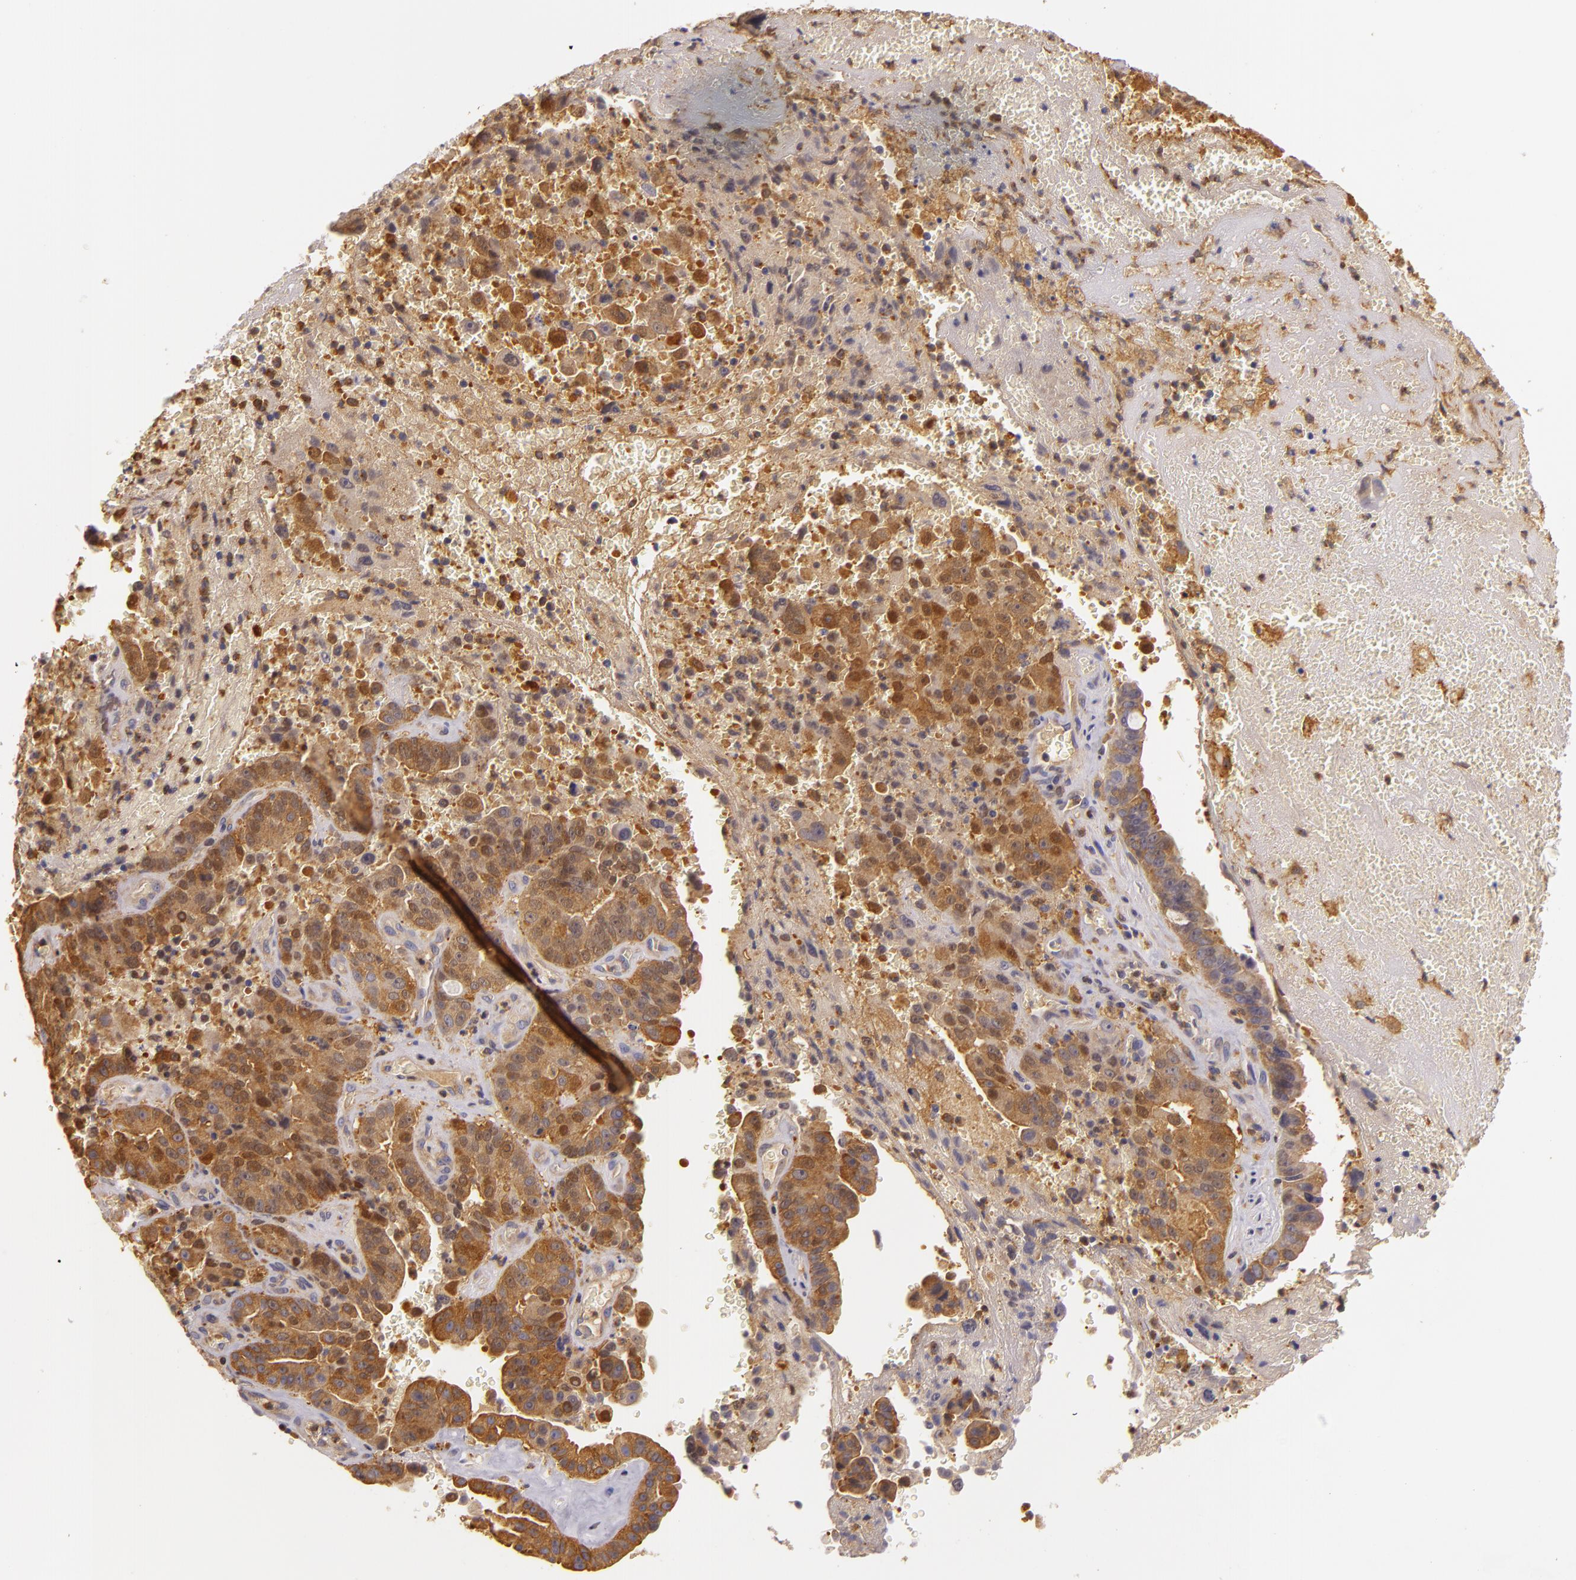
{"staining": {"intensity": "strong", "quantity": ">75%", "location": "cytoplasmic/membranous"}, "tissue": "liver cancer", "cell_type": "Tumor cells", "image_type": "cancer", "snomed": [{"axis": "morphology", "description": "Cholangiocarcinoma"}, {"axis": "topography", "description": "Liver"}], "caption": "This is a photomicrograph of immunohistochemistry staining of liver cancer (cholangiocarcinoma), which shows strong staining in the cytoplasmic/membranous of tumor cells.", "gene": "TOM1", "patient": {"sex": "female", "age": 79}}